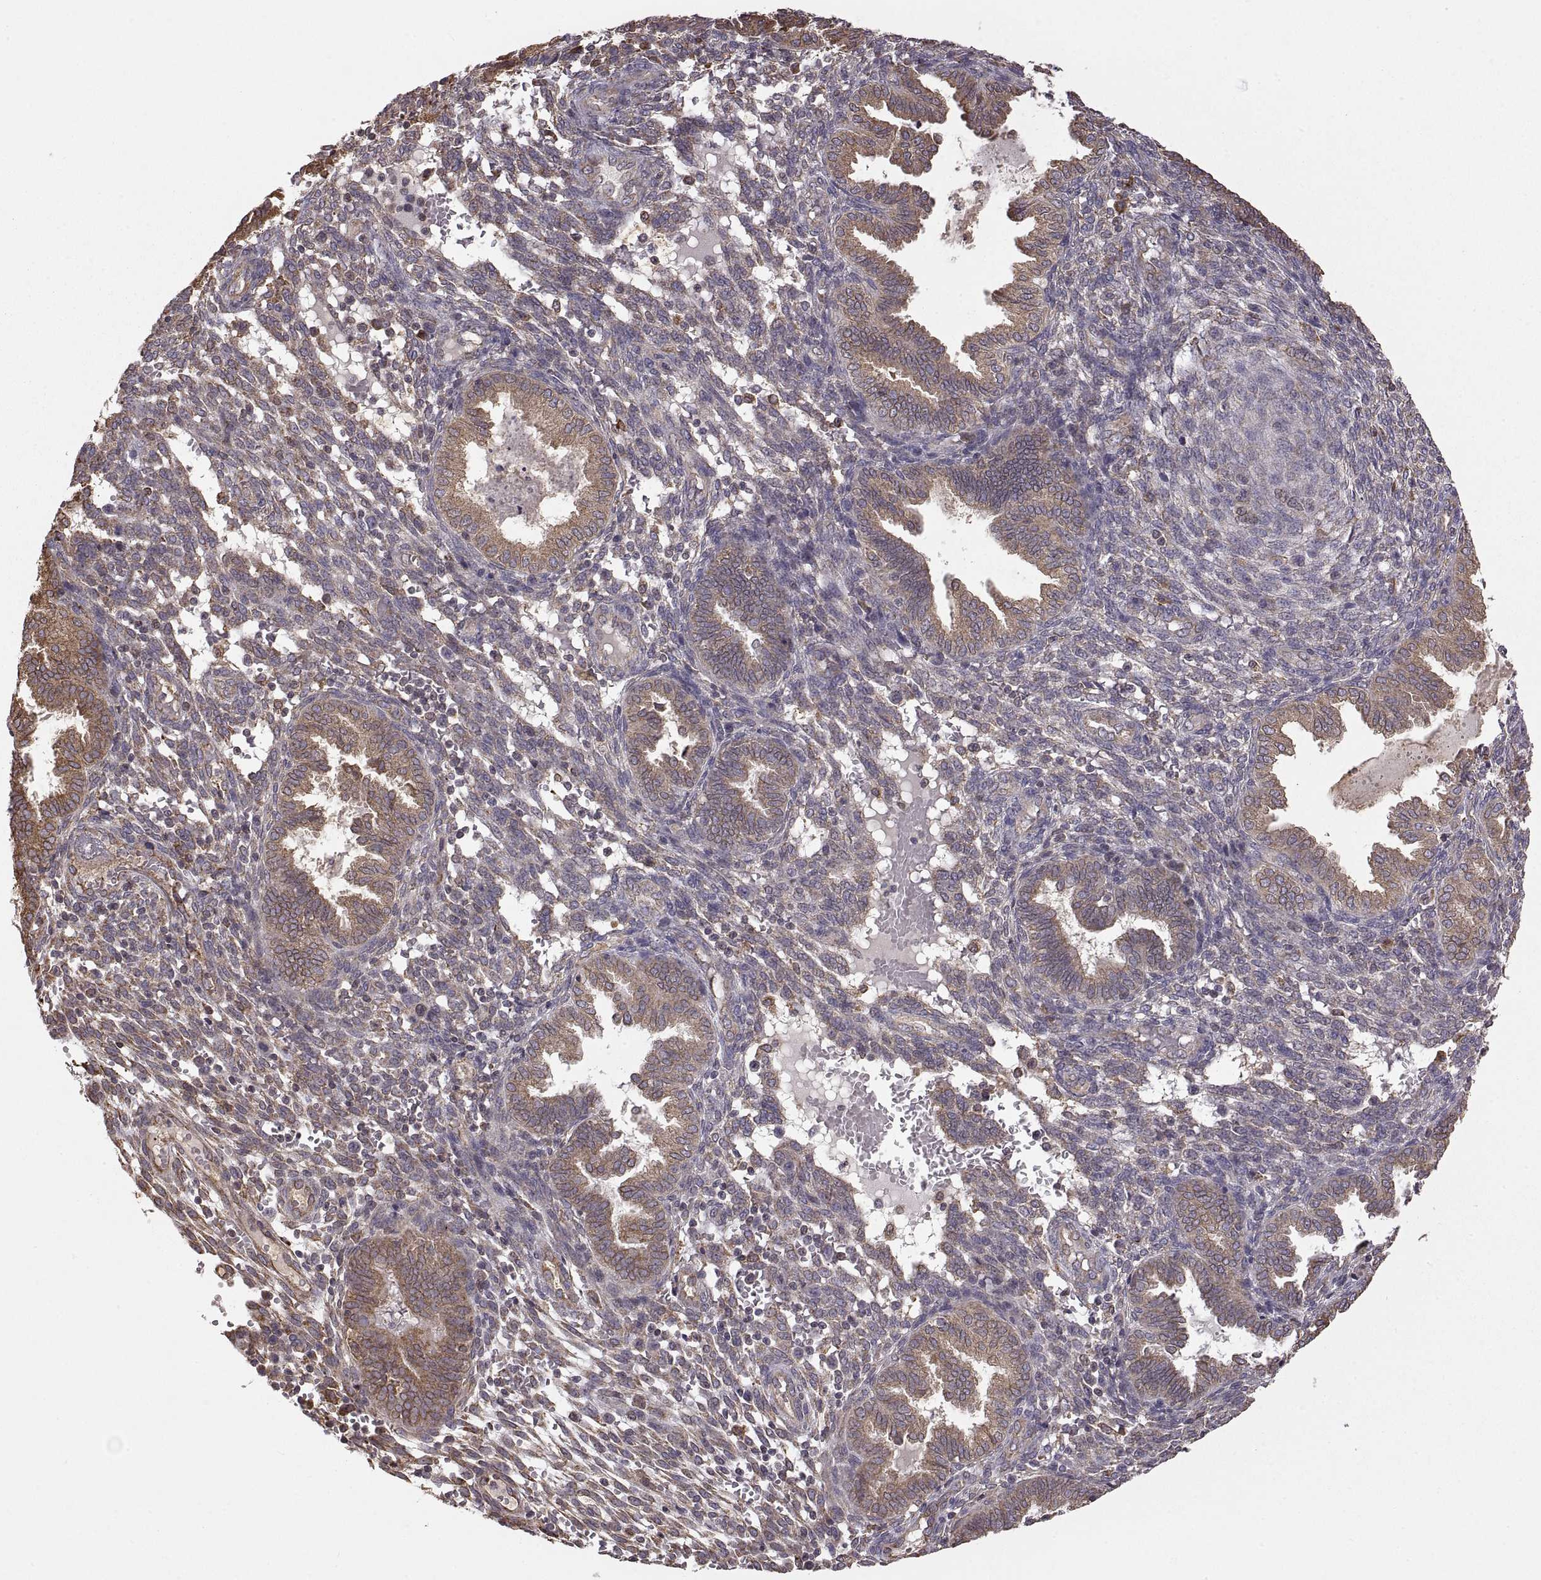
{"staining": {"intensity": "weak", "quantity": "25%-75%", "location": "cytoplasmic/membranous"}, "tissue": "endometrium", "cell_type": "Cells in endometrial stroma", "image_type": "normal", "snomed": [{"axis": "morphology", "description": "Normal tissue, NOS"}, {"axis": "topography", "description": "Endometrium"}], "caption": "An image showing weak cytoplasmic/membranous expression in about 25%-75% of cells in endometrial stroma in normal endometrium, as visualized by brown immunohistochemical staining.", "gene": "PDIA3", "patient": {"sex": "female", "age": 42}}